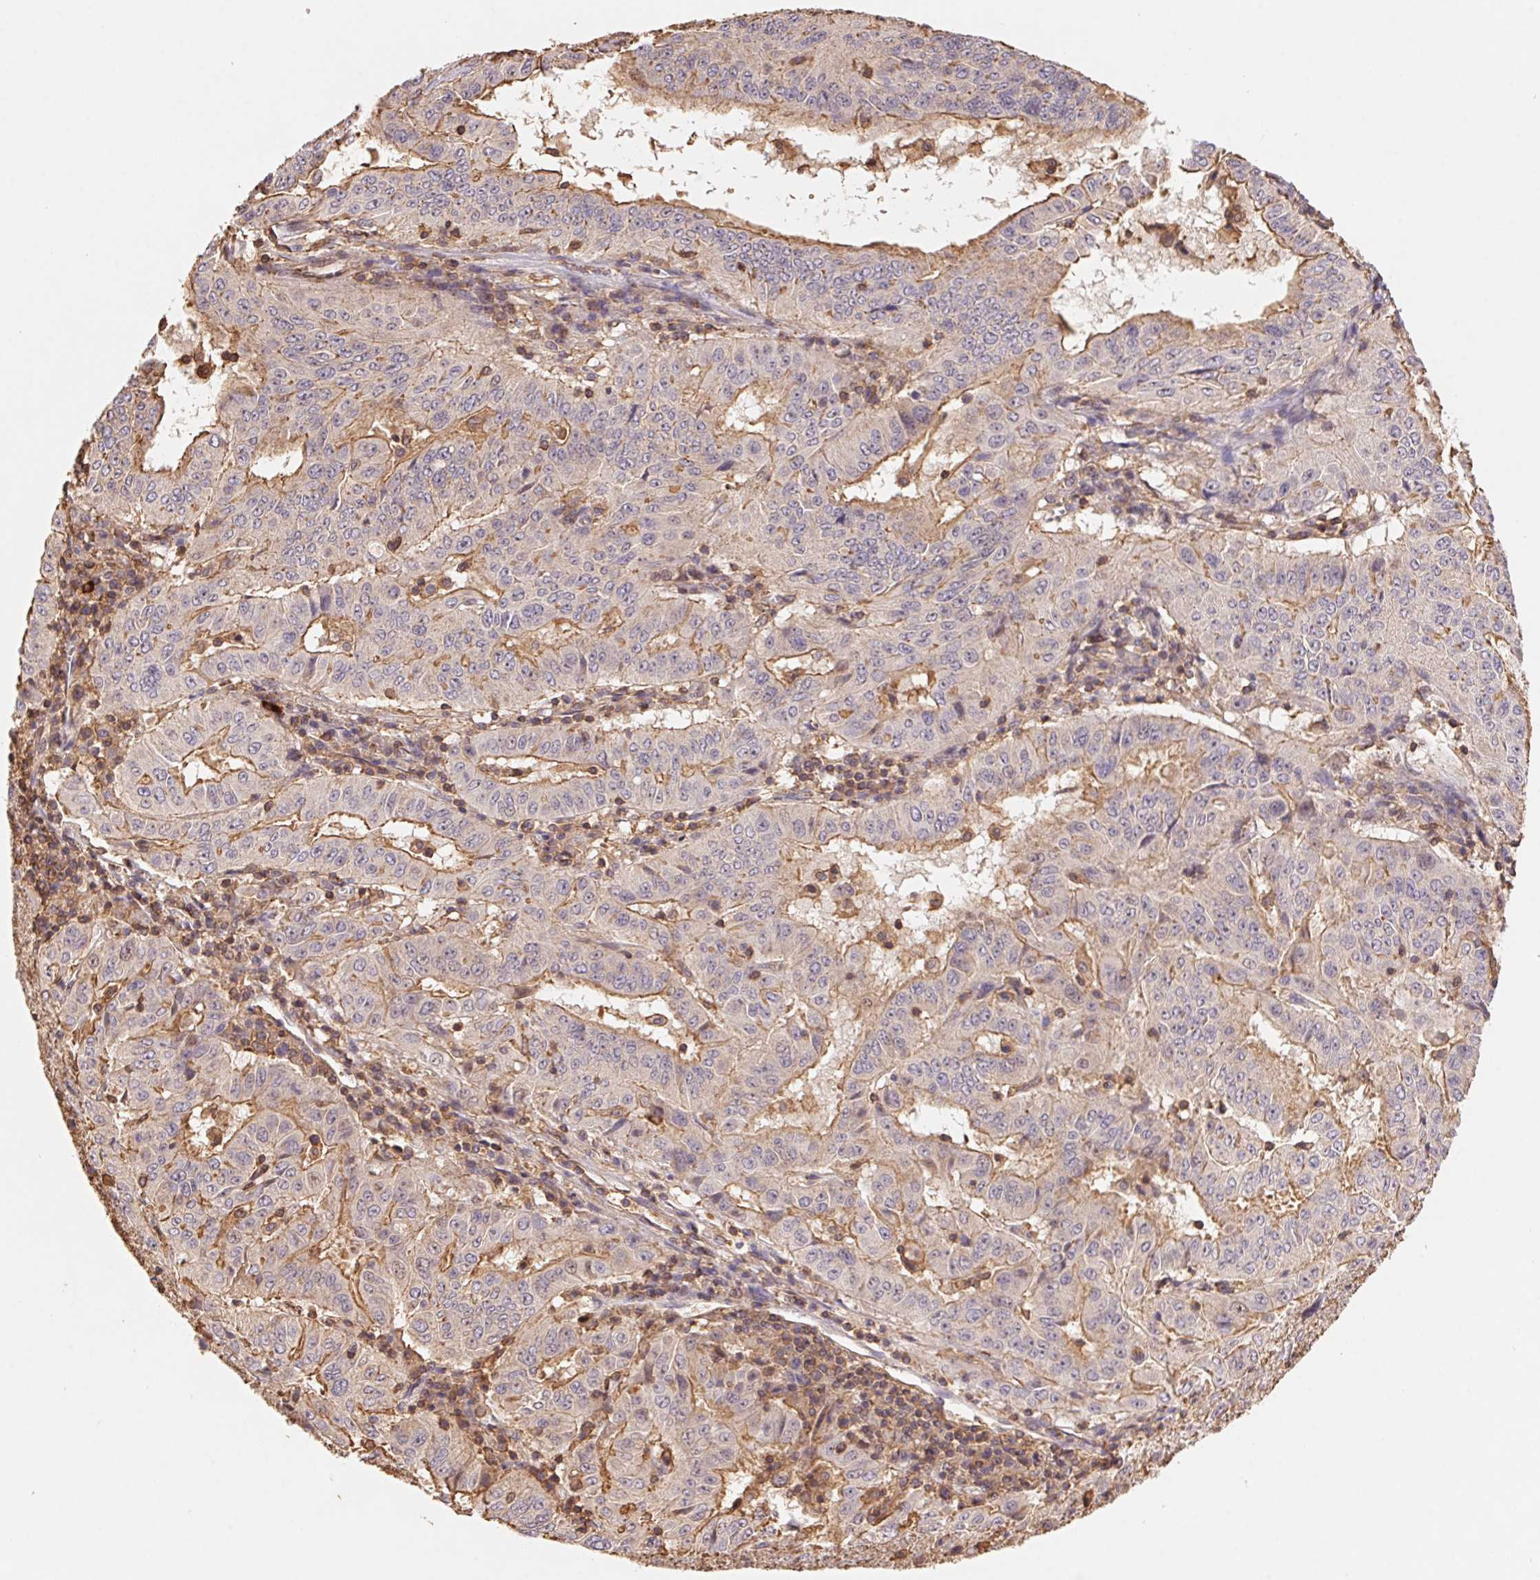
{"staining": {"intensity": "moderate", "quantity": "25%-75%", "location": "cytoplasmic/membranous"}, "tissue": "pancreatic cancer", "cell_type": "Tumor cells", "image_type": "cancer", "snomed": [{"axis": "morphology", "description": "Adenocarcinoma, NOS"}, {"axis": "topography", "description": "Pancreas"}], "caption": "Adenocarcinoma (pancreatic) was stained to show a protein in brown. There is medium levels of moderate cytoplasmic/membranous expression in about 25%-75% of tumor cells. (Stains: DAB in brown, nuclei in blue, Microscopy: brightfield microscopy at high magnification).", "gene": "ATG10", "patient": {"sex": "male", "age": 63}}